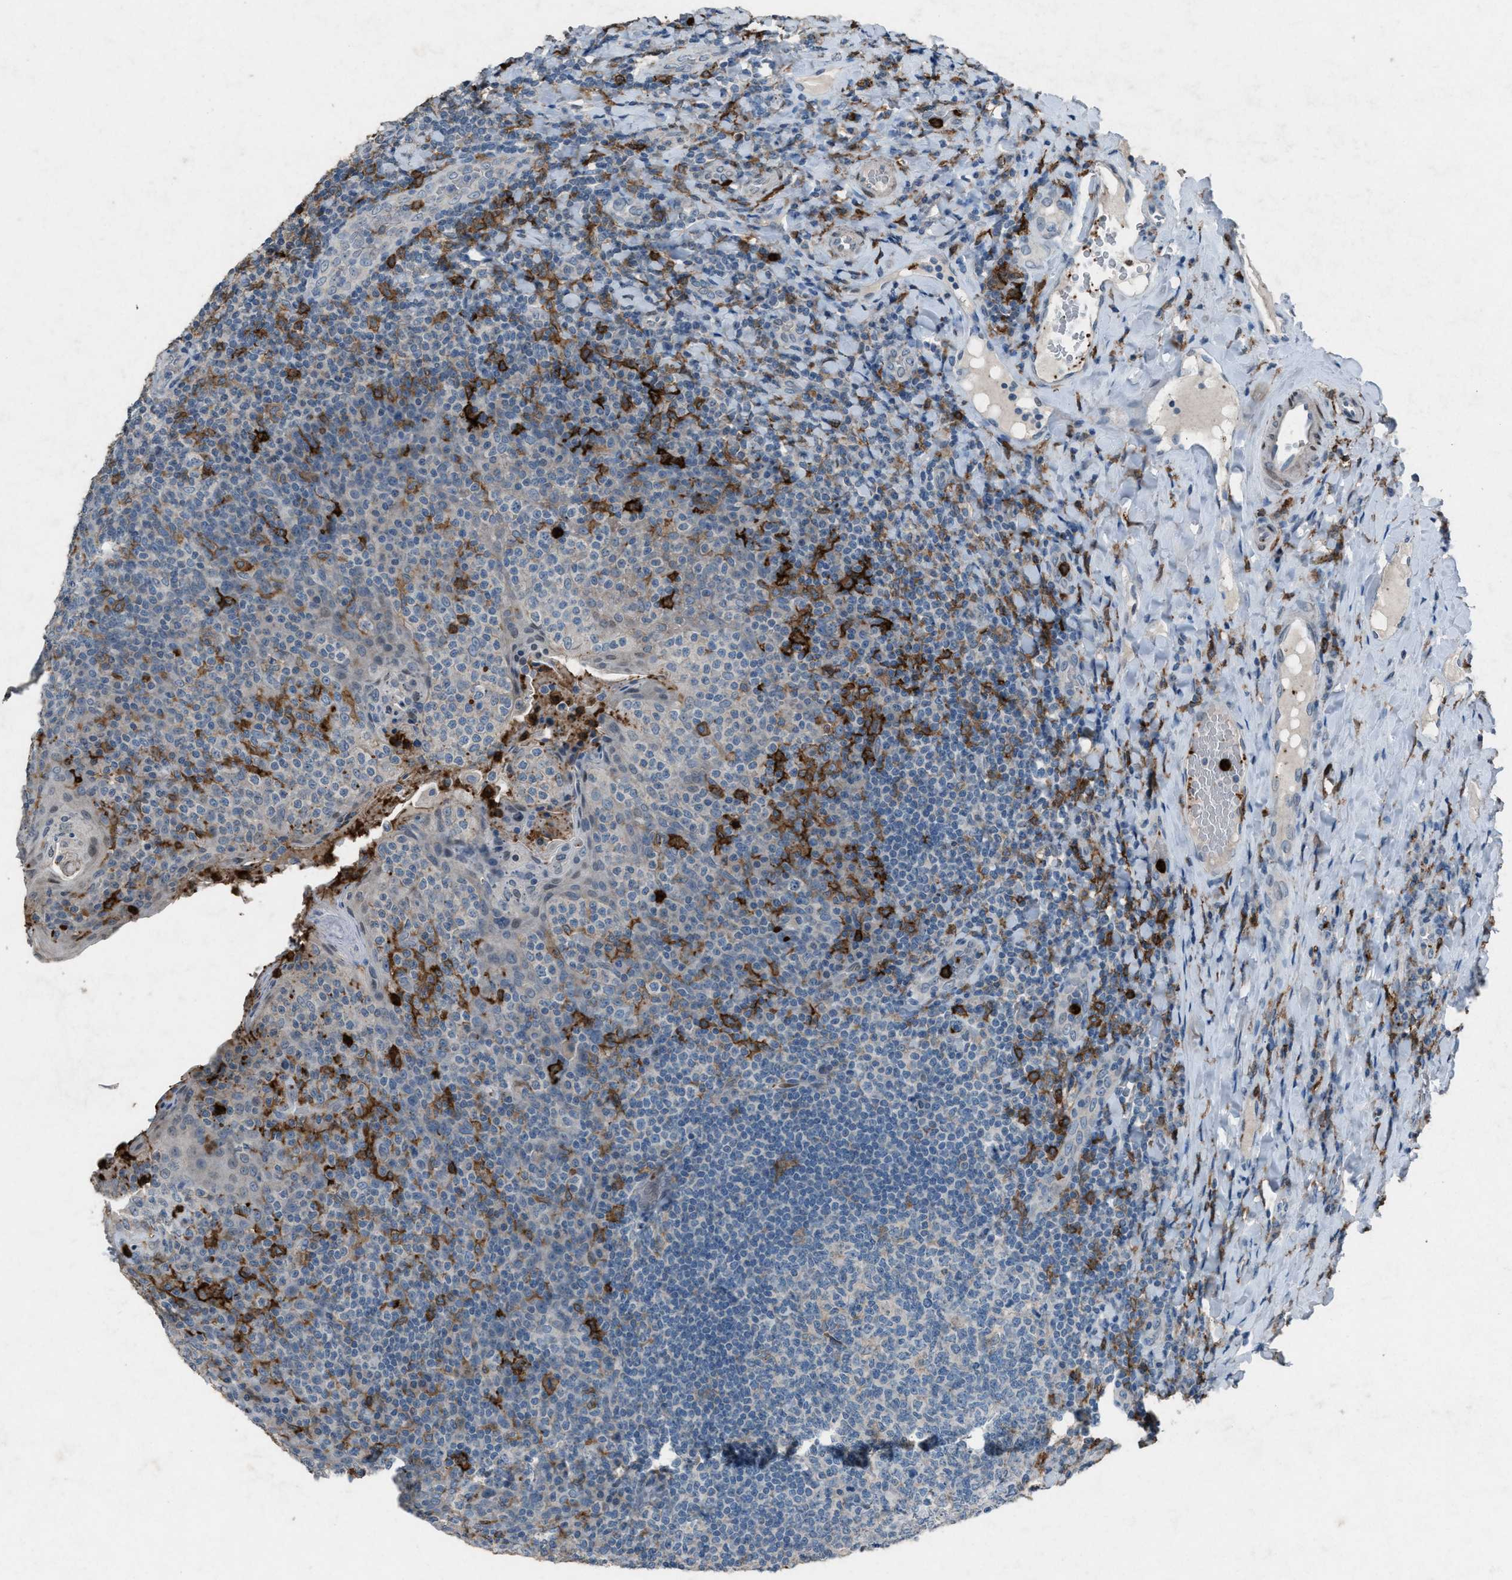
{"staining": {"intensity": "negative", "quantity": "none", "location": "none"}, "tissue": "tonsil", "cell_type": "Germinal center cells", "image_type": "normal", "snomed": [{"axis": "morphology", "description": "Normal tissue, NOS"}, {"axis": "topography", "description": "Tonsil"}], "caption": "The image shows no significant staining in germinal center cells of tonsil.", "gene": "FCER1G", "patient": {"sex": "male", "age": 17}}